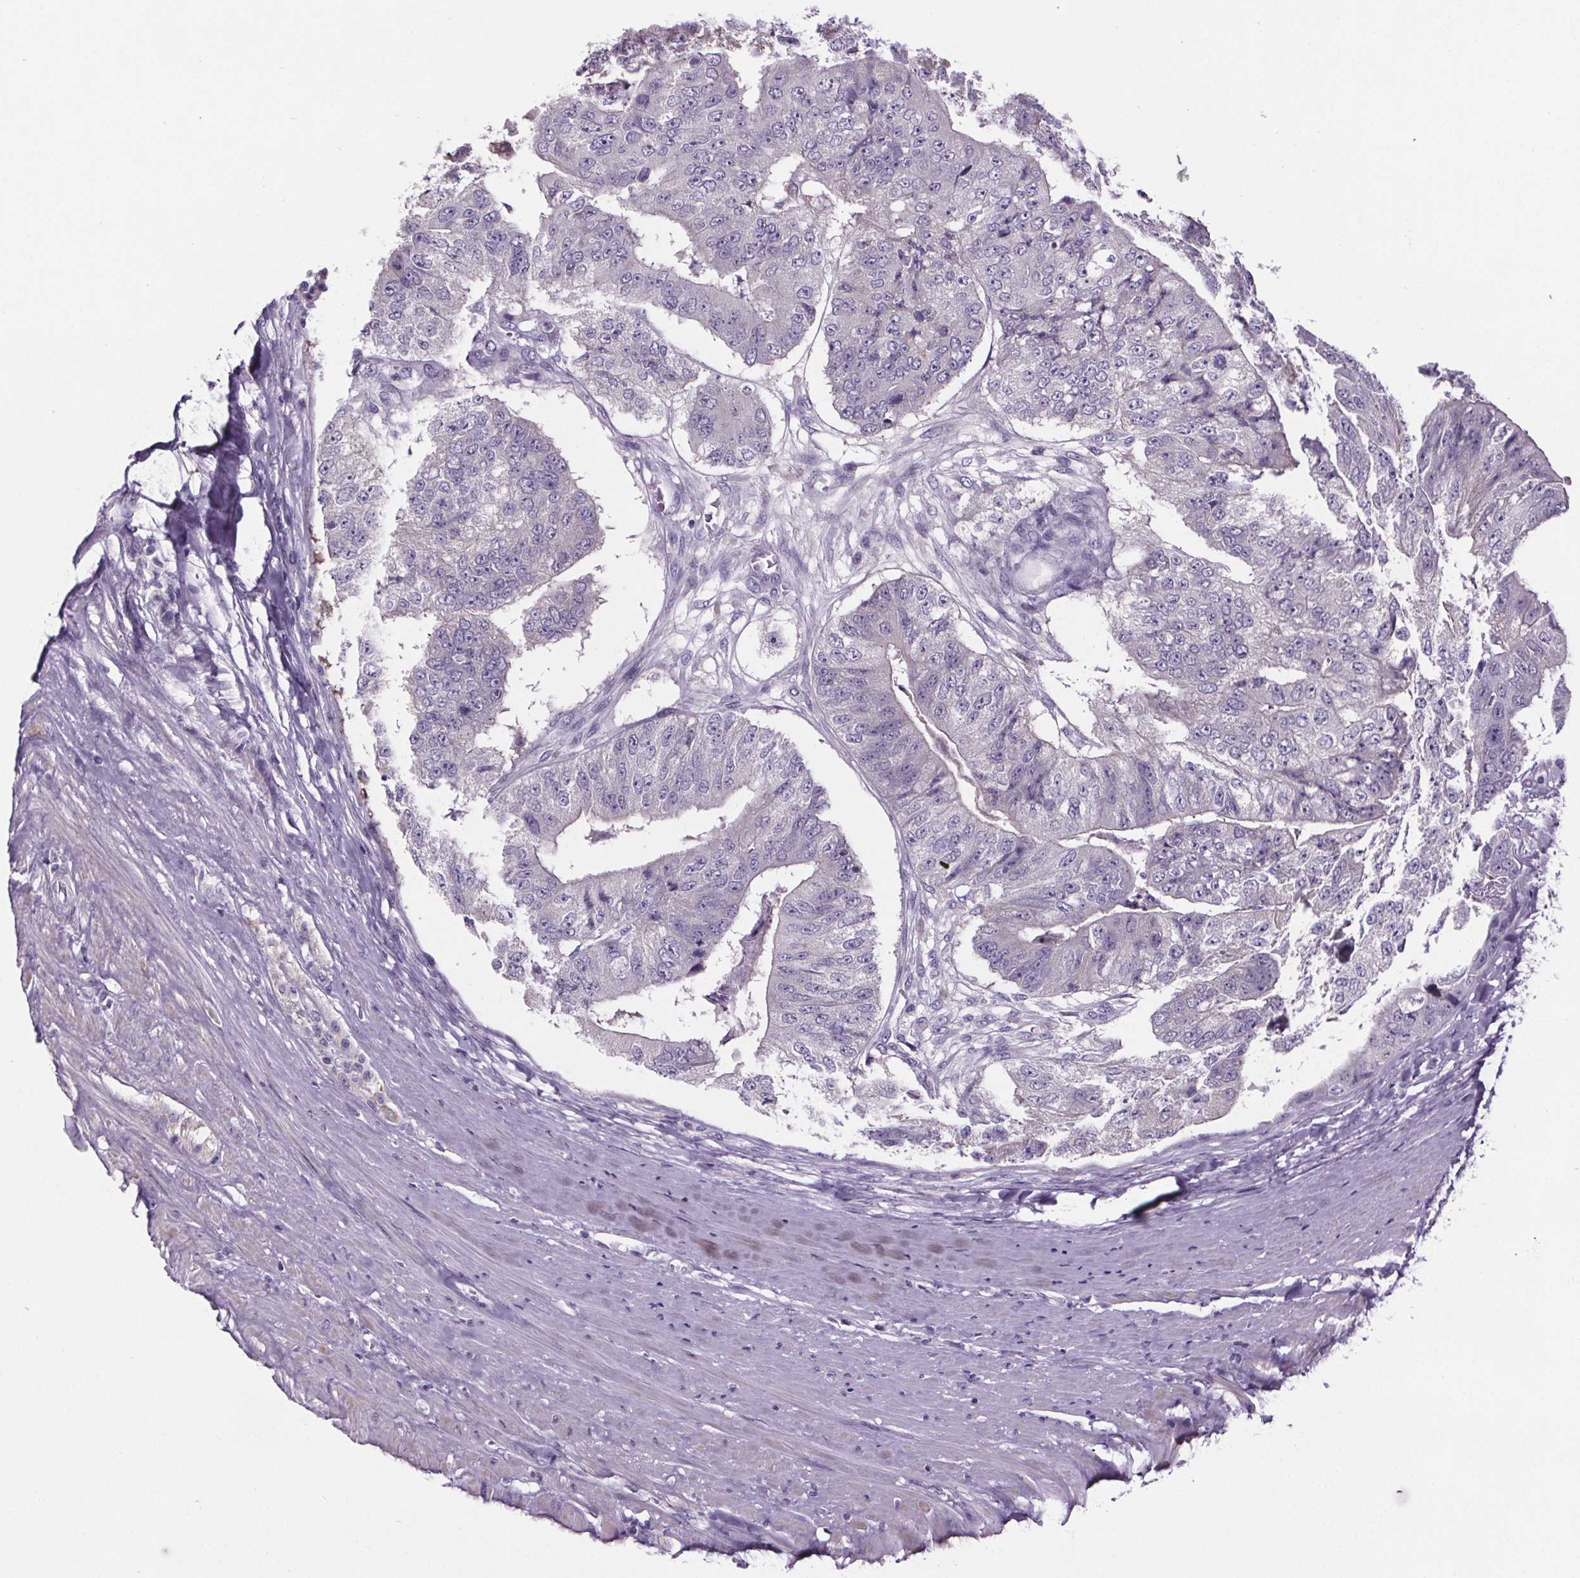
{"staining": {"intensity": "negative", "quantity": "none", "location": "none"}, "tissue": "colorectal cancer", "cell_type": "Tumor cells", "image_type": "cancer", "snomed": [{"axis": "morphology", "description": "Adenocarcinoma, NOS"}, {"axis": "topography", "description": "Colon"}], "caption": "High magnification brightfield microscopy of adenocarcinoma (colorectal) stained with DAB (3,3'-diaminobenzidine) (brown) and counterstained with hematoxylin (blue): tumor cells show no significant expression.", "gene": "CUBN", "patient": {"sex": "female", "age": 67}}